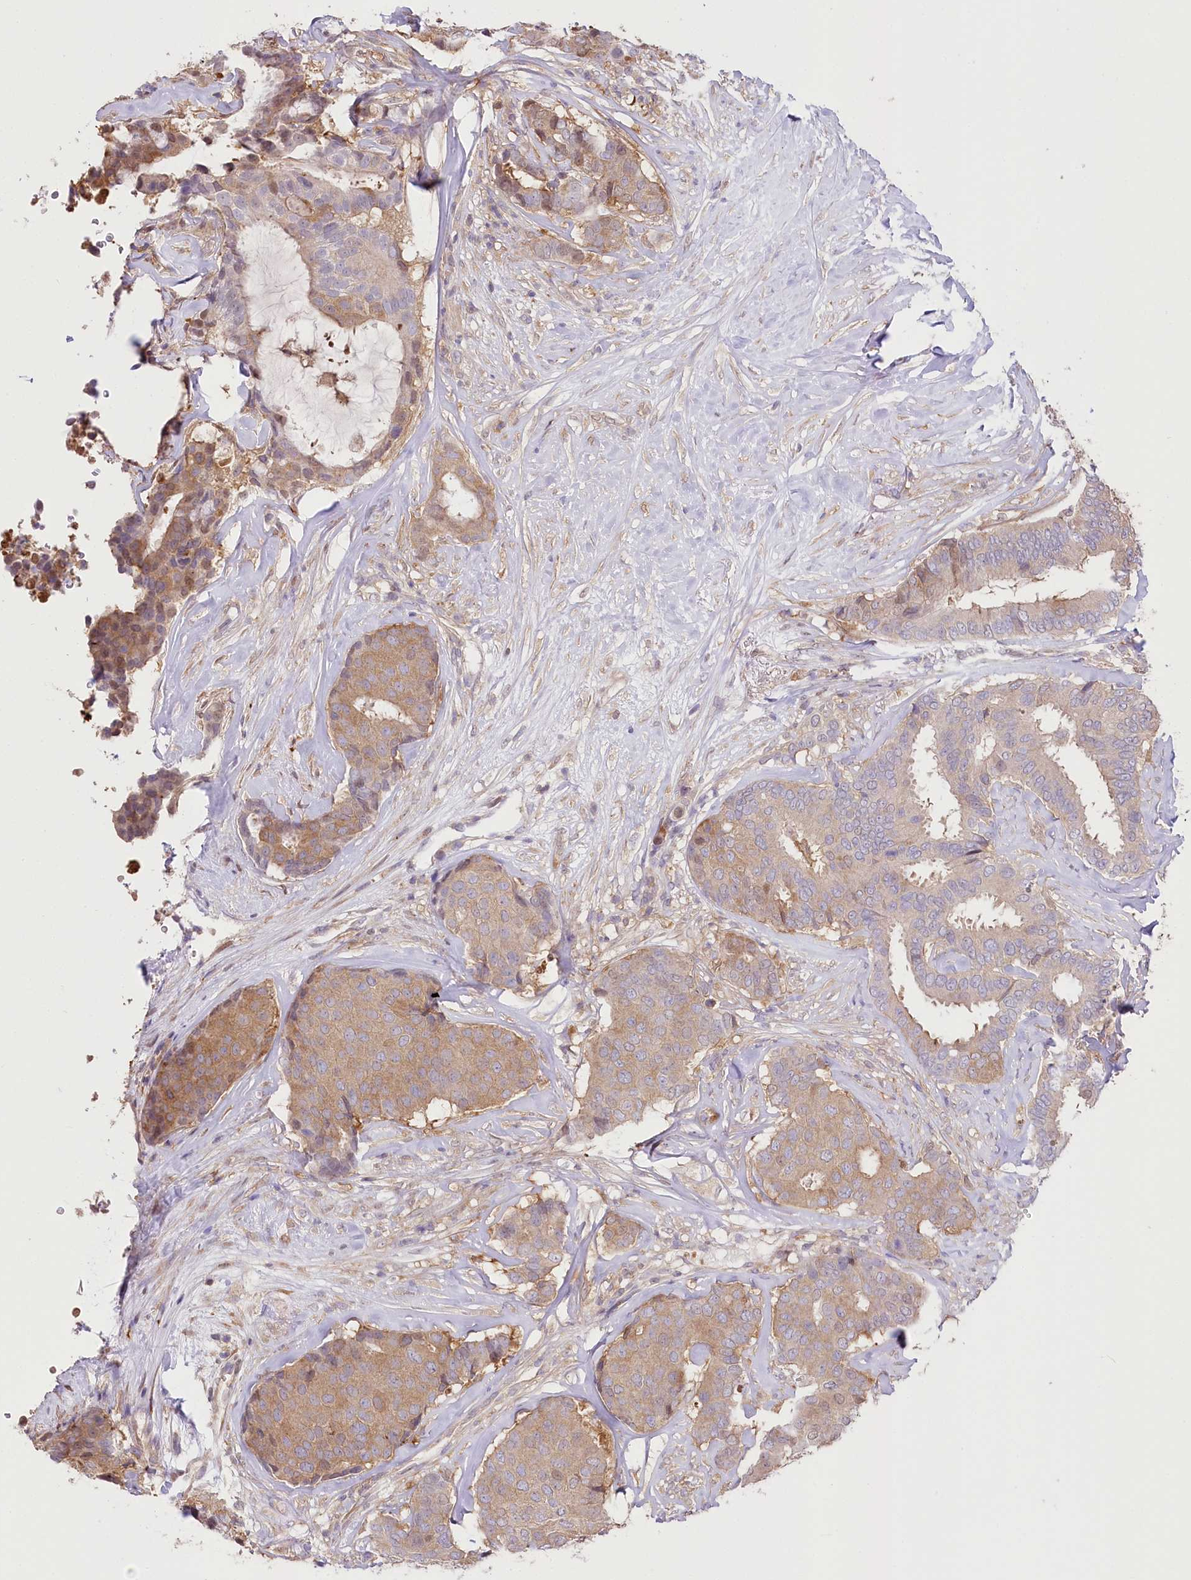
{"staining": {"intensity": "moderate", "quantity": ">75%", "location": "cytoplasmic/membranous"}, "tissue": "breast cancer", "cell_type": "Tumor cells", "image_type": "cancer", "snomed": [{"axis": "morphology", "description": "Duct carcinoma"}, {"axis": "topography", "description": "Breast"}], "caption": "Immunohistochemical staining of human intraductal carcinoma (breast) demonstrates medium levels of moderate cytoplasmic/membranous expression in approximately >75% of tumor cells. (Brightfield microscopy of DAB IHC at high magnification).", "gene": "UGP2", "patient": {"sex": "female", "age": 75}}